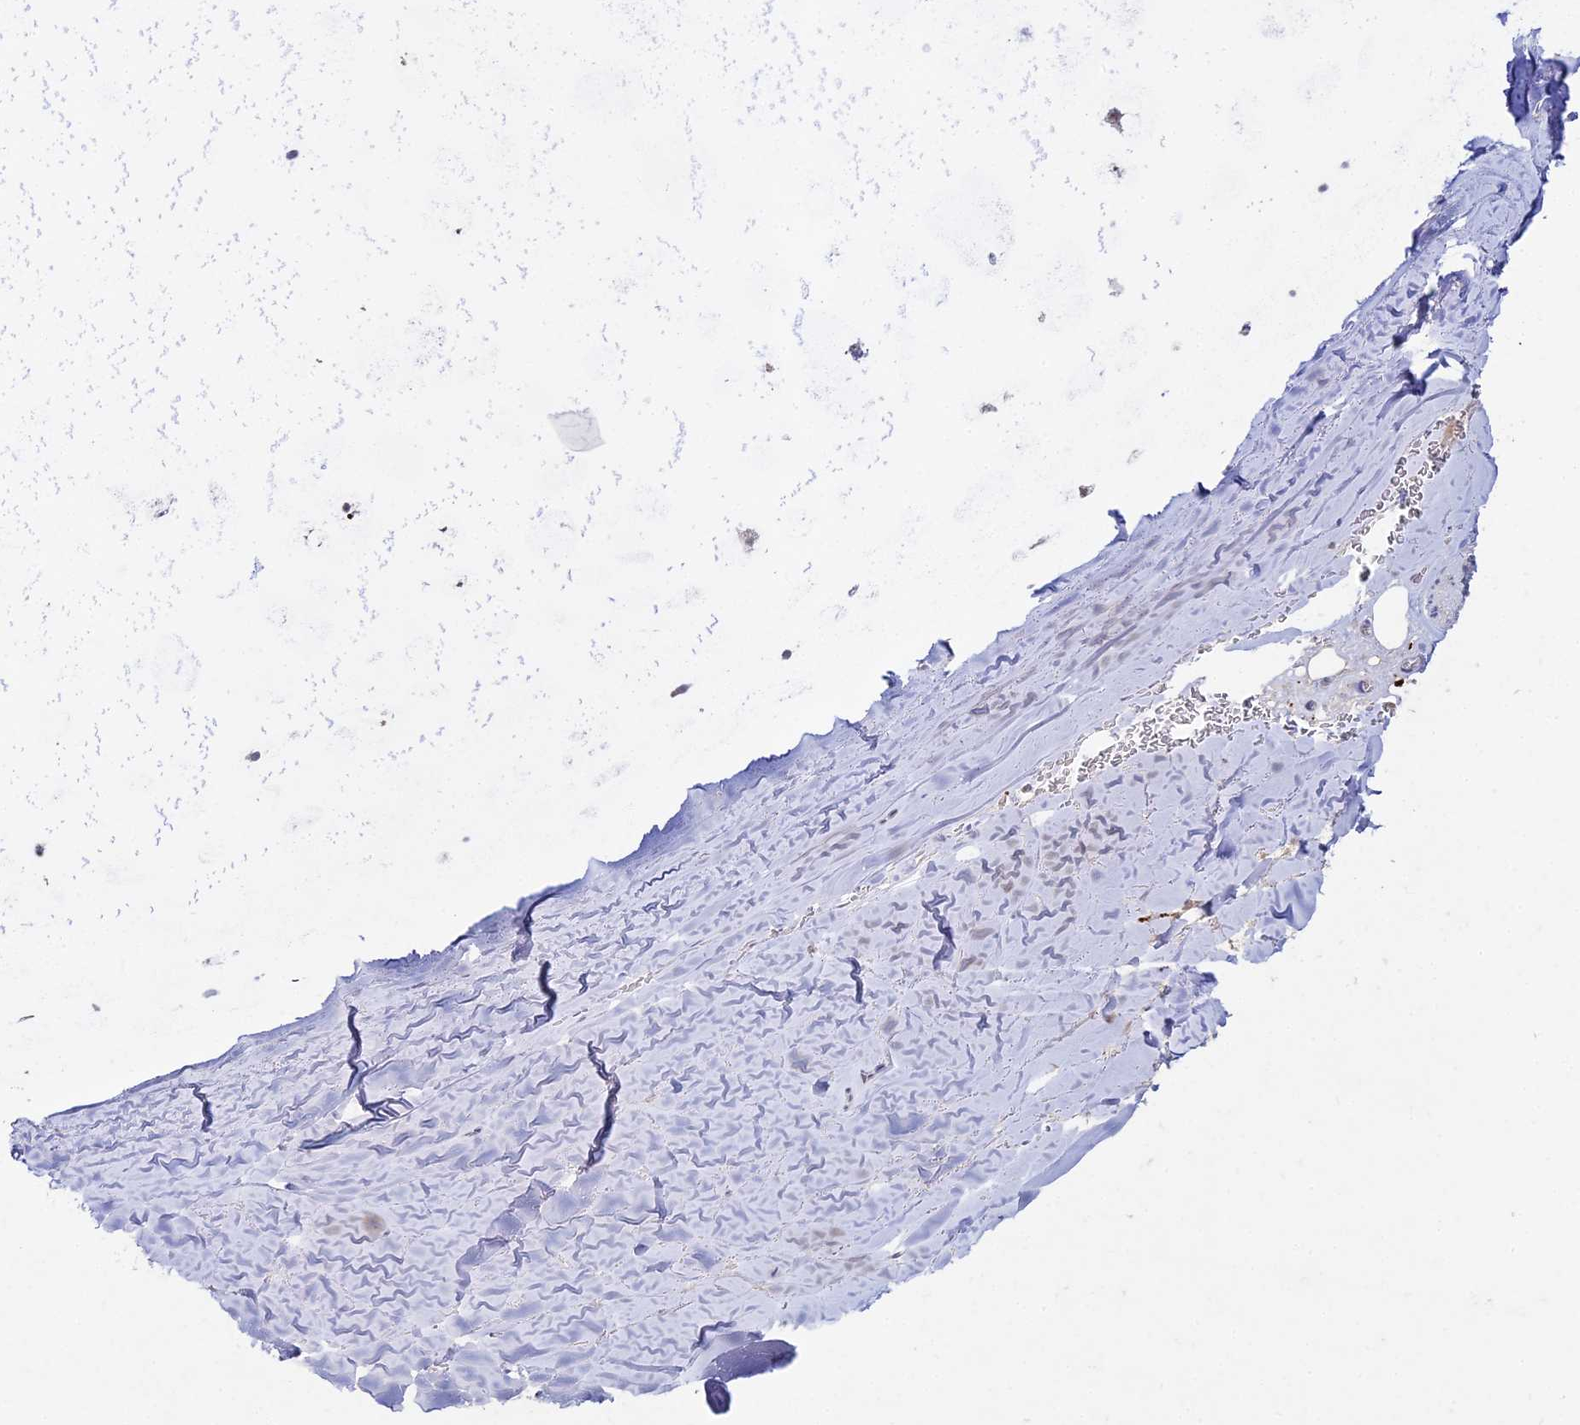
{"staining": {"intensity": "weak", "quantity": ">75%", "location": "cytoplasmic/membranous"}, "tissue": "adipose tissue", "cell_type": "Adipocytes", "image_type": "normal", "snomed": [{"axis": "morphology", "description": "Normal tissue, NOS"}, {"axis": "topography", "description": "Cartilage tissue"}], "caption": "Immunohistochemical staining of unremarkable adipose tissue shows weak cytoplasmic/membranous protein positivity in about >75% of adipocytes.", "gene": "WDR43", "patient": {"sex": "male", "age": 66}}